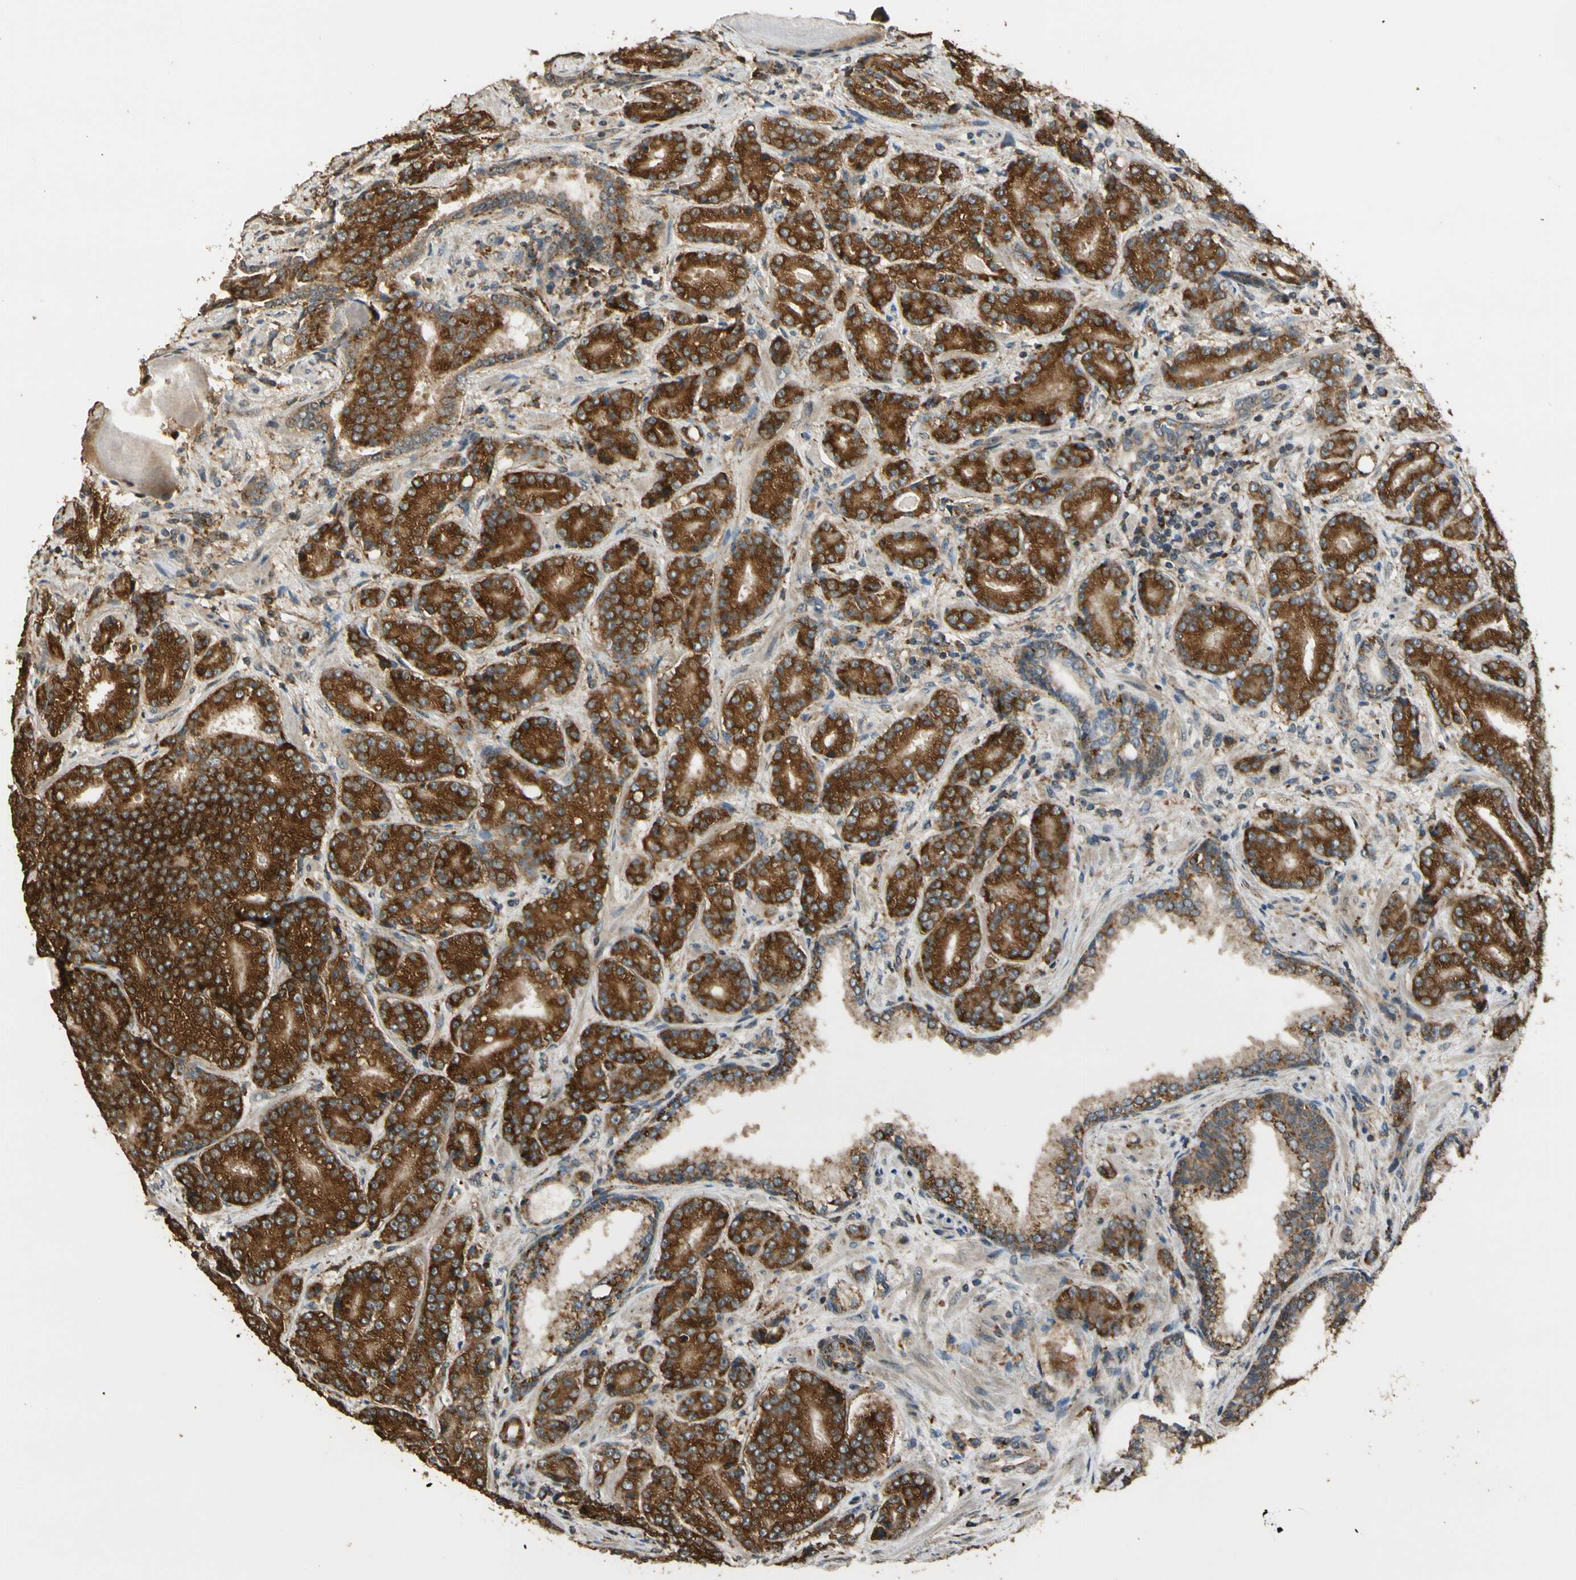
{"staining": {"intensity": "strong", "quantity": ">75%", "location": "cytoplasmic/membranous"}, "tissue": "prostate cancer", "cell_type": "Tumor cells", "image_type": "cancer", "snomed": [{"axis": "morphology", "description": "Adenocarcinoma, High grade"}, {"axis": "topography", "description": "Prostate"}], "caption": "DAB immunohistochemical staining of prostate cancer (high-grade adenocarcinoma) reveals strong cytoplasmic/membranous protein staining in approximately >75% of tumor cells.", "gene": "LAMTOR1", "patient": {"sex": "male", "age": 61}}